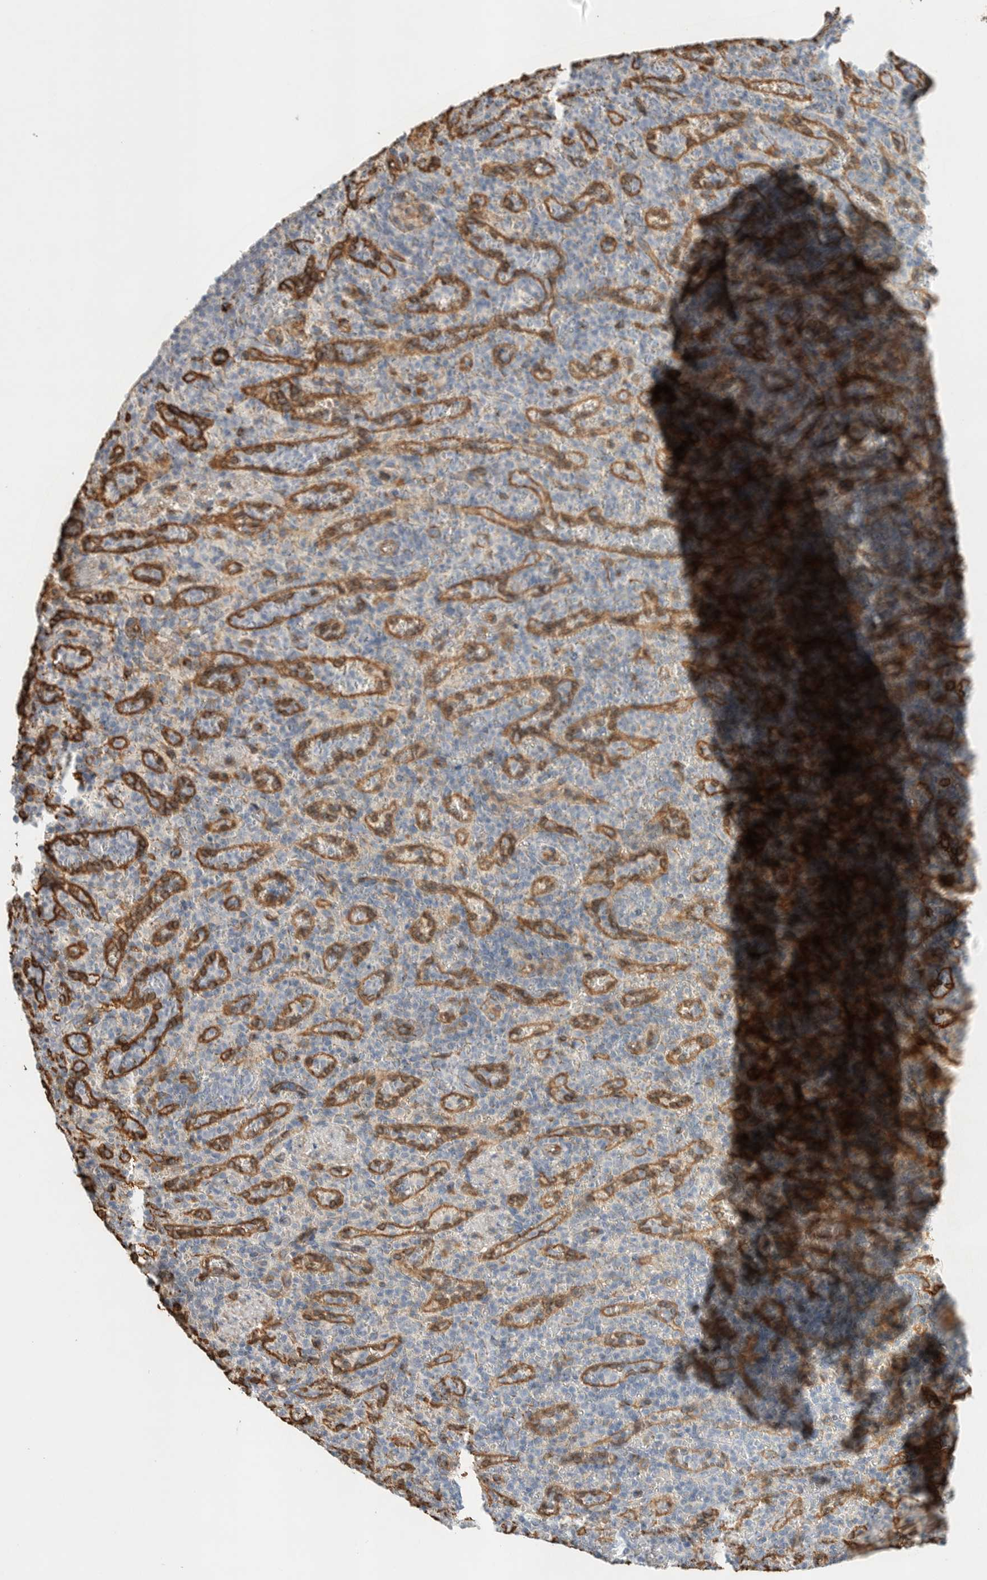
{"staining": {"intensity": "negative", "quantity": "none", "location": "none"}, "tissue": "spleen", "cell_type": "Cells in red pulp", "image_type": "normal", "snomed": [{"axis": "morphology", "description": "Normal tissue, NOS"}, {"axis": "topography", "description": "Spleen"}], "caption": "Cells in red pulp show no significant protein positivity in unremarkable spleen. The staining was performed using DAB to visualize the protein expression in brown, while the nuclei were stained in blue with hematoxylin (Magnification: 20x).", "gene": "JMJD4", "patient": {"sex": "female", "age": 74}}